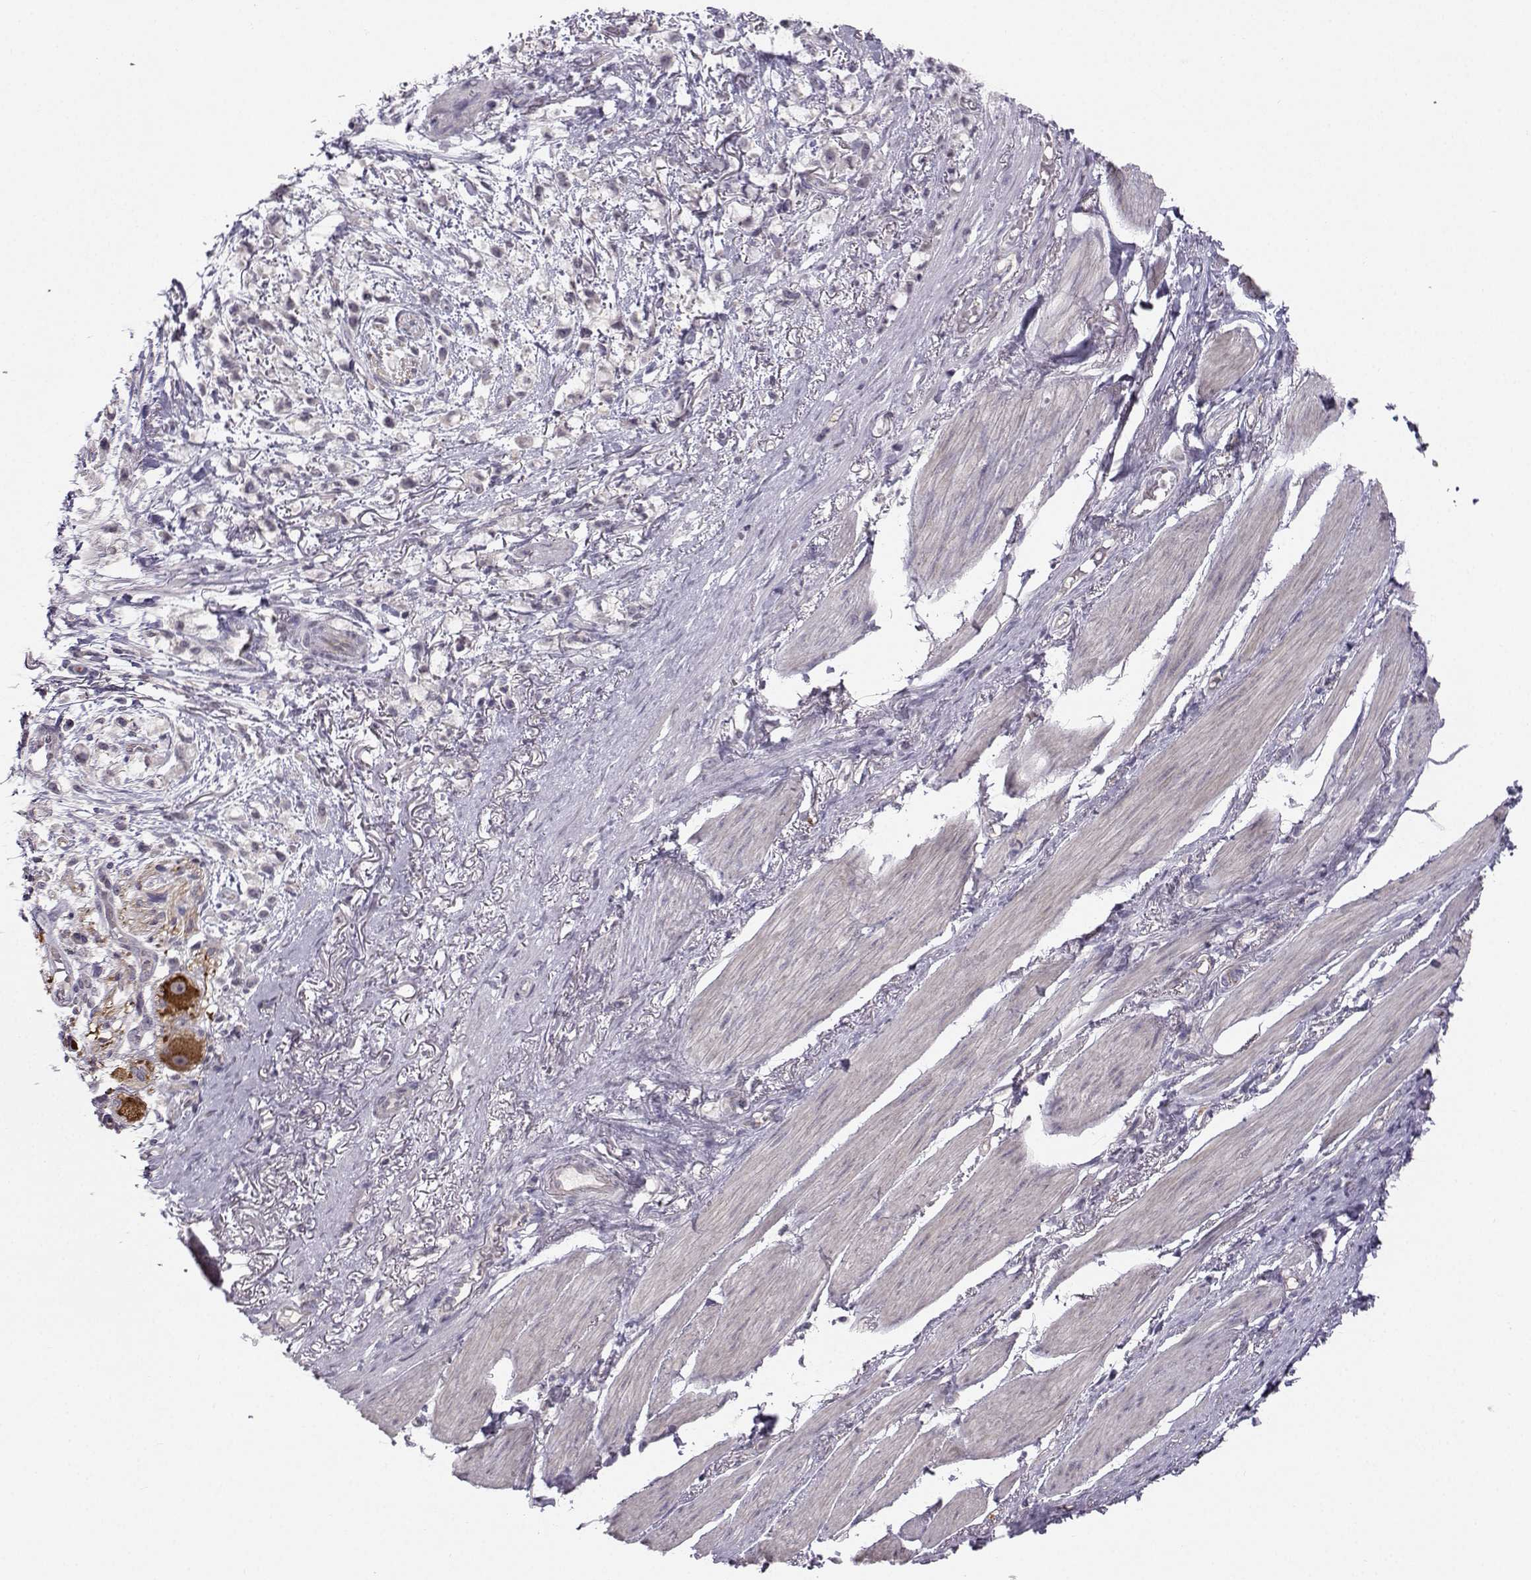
{"staining": {"intensity": "negative", "quantity": "none", "location": "none"}, "tissue": "stomach cancer", "cell_type": "Tumor cells", "image_type": "cancer", "snomed": [{"axis": "morphology", "description": "Adenocarcinoma, NOS"}, {"axis": "topography", "description": "Stomach"}], "caption": "Immunohistochemical staining of stomach cancer (adenocarcinoma) reveals no significant expression in tumor cells. (Immunohistochemistry (ihc), brightfield microscopy, high magnification).", "gene": "MAST1", "patient": {"sex": "female", "age": 81}}